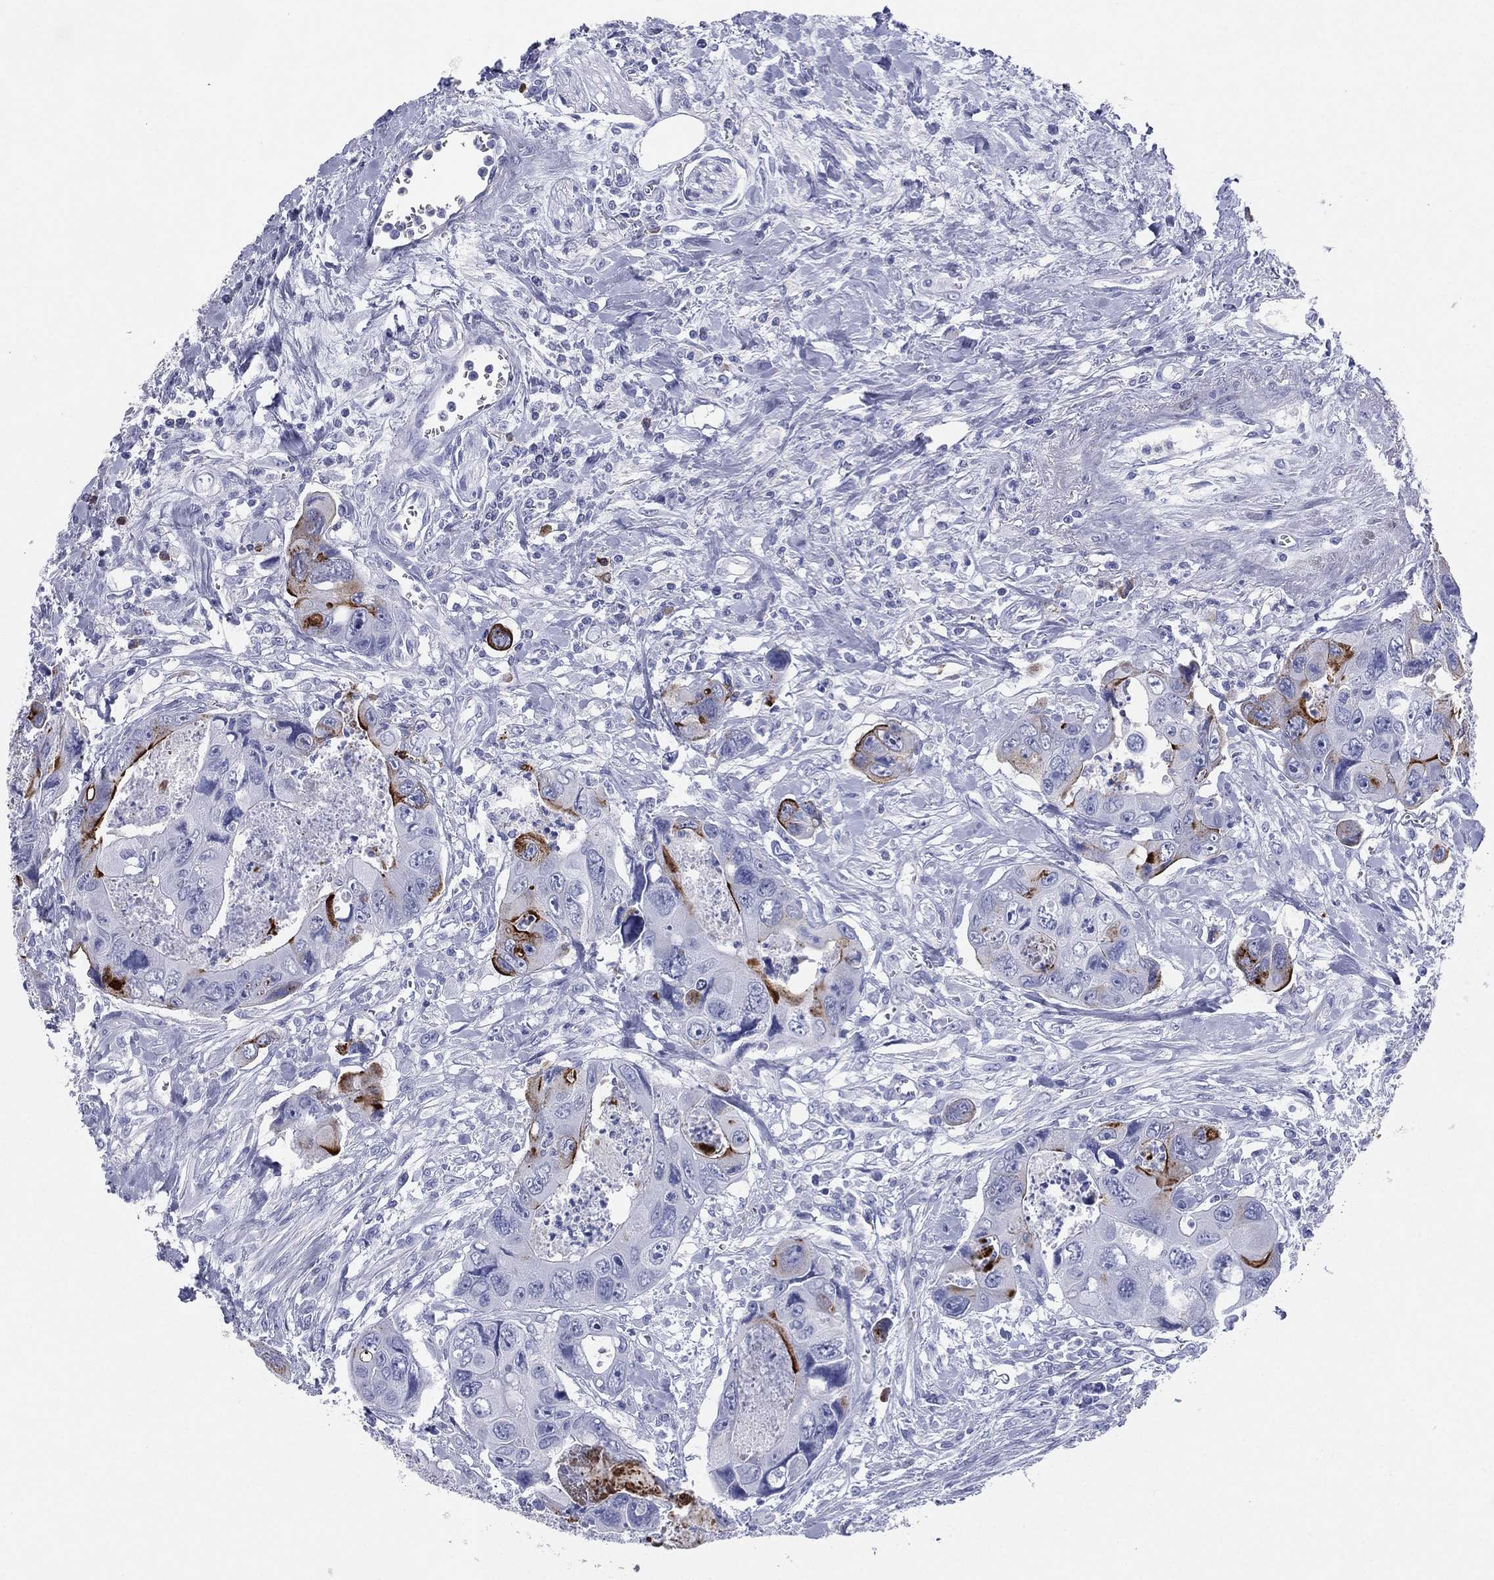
{"staining": {"intensity": "strong", "quantity": "<25%", "location": "cytoplasmic/membranous"}, "tissue": "colorectal cancer", "cell_type": "Tumor cells", "image_type": "cancer", "snomed": [{"axis": "morphology", "description": "Adenocarcinoma, NOS"}, {"axis": "topography", "description": "Rectum"}], "caption": "High-magnification brightfield microscopy of colorectal cancer (adenocarcinoma) stained with DAB (3,3'-diaminobenzidine) (brown) and counterstained with hematoxylin (blue). tumor cells exhibit strong cytoplasmic/membranous positivity is appreciated in approximately<25% of cells.", "gene": "CD79A", "patient": {"sex": "male", "age": 62}}